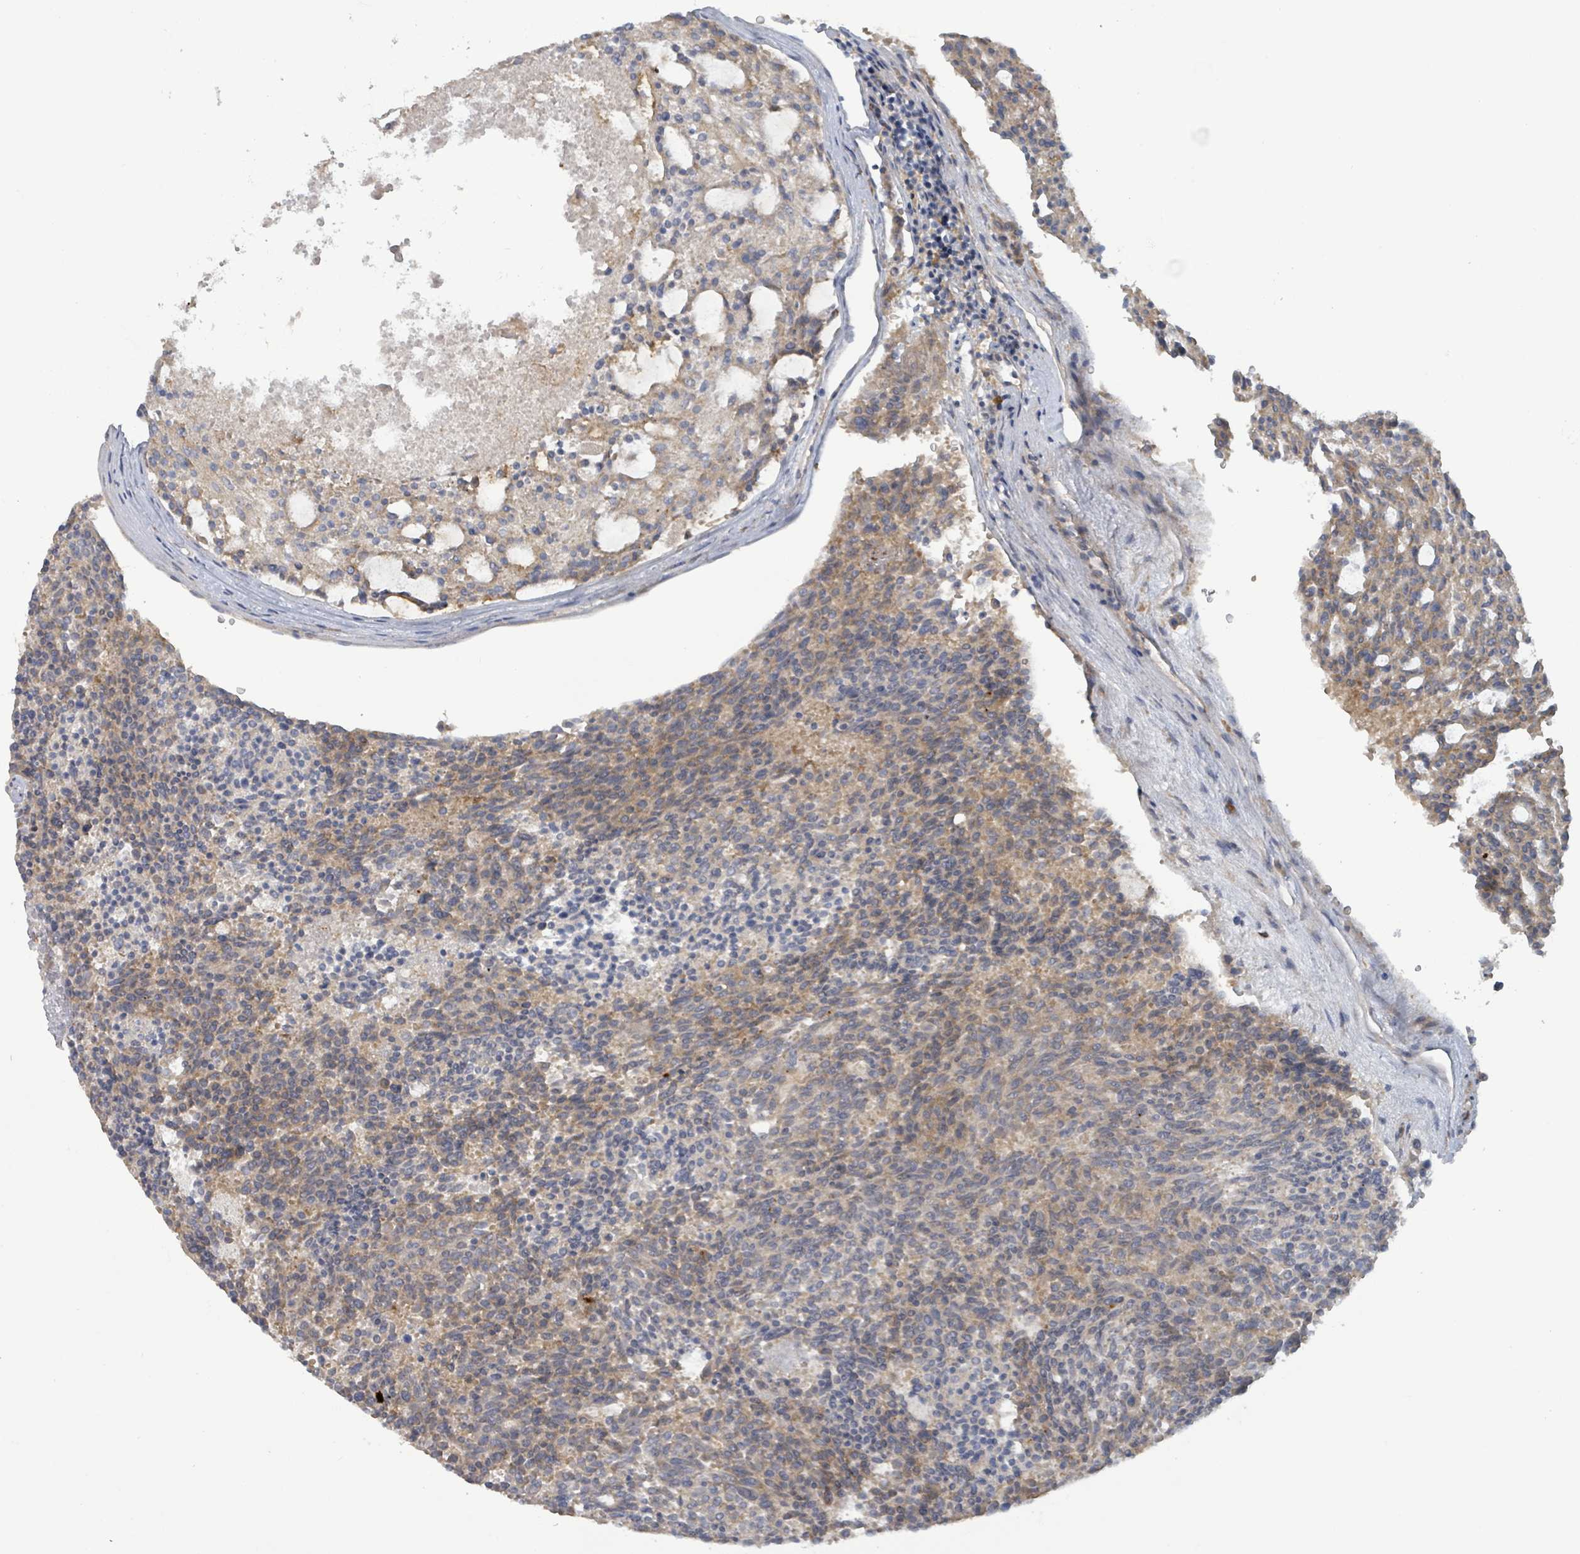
{"staining": {"intensity": "moderate", "quantity": "25%-75%", "location": "cytoplasmic/membranous"}, "tissue": "carcinoid", "cell_type": "Tumor cells", "image_type": "cancer", "snomed": [{"axis": "morphology", "description": "Carcinoid, malignant, NOS"}, {"axis": "topography", "description": "Pancreas"}], "caption": "An image of human malignant carcinoid stained for a protein demonstrates moderate cytoplasmic/membranous brown staining in tumor cells.", "gene": "RPL32", "patient": {"sex": "female", "age": 54}}